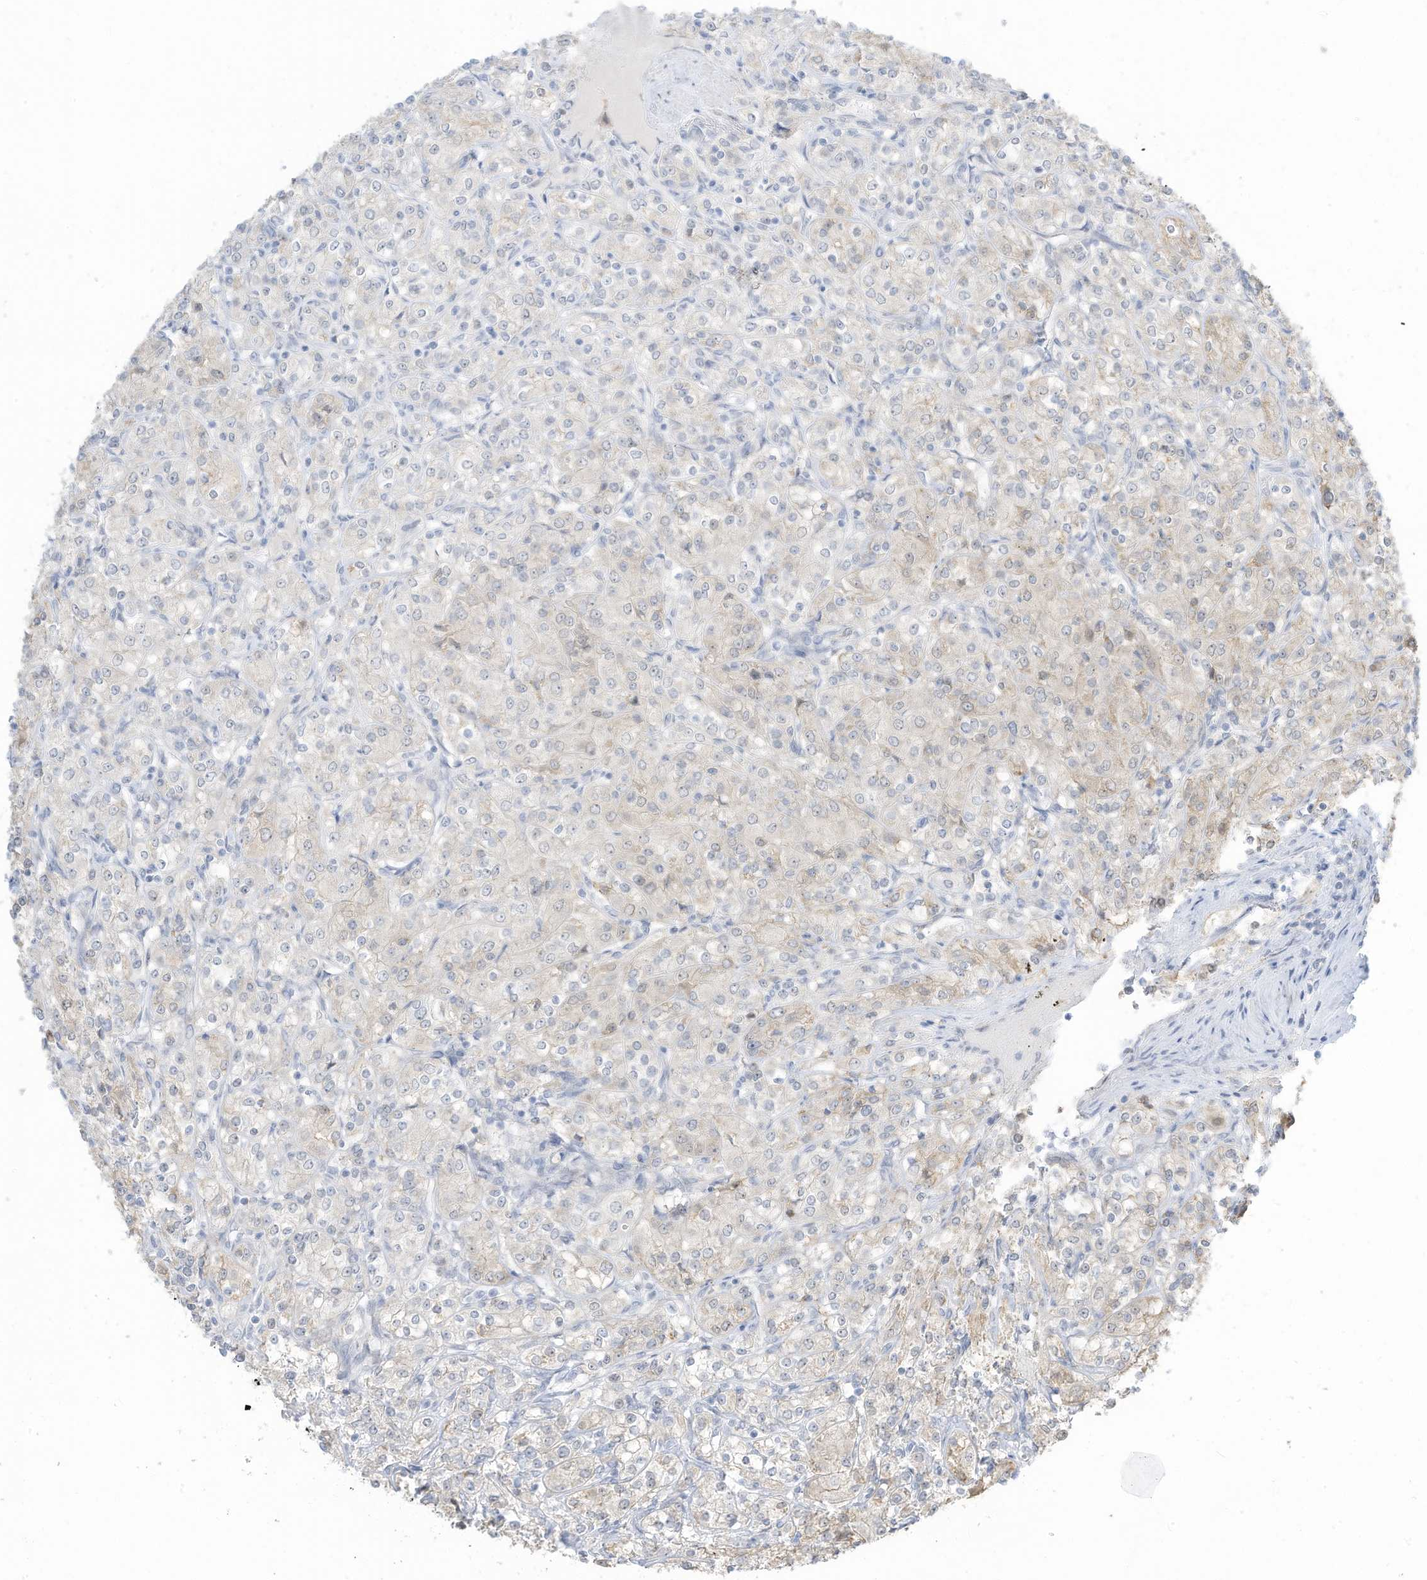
{"staining": {"intensity": "negative", "quantity": "none", "location": "none"}, "tissue": "renal cancer", "cell_type": "Tumor cells", "image_type": "cancer", "snomed": [{"axis": "morphology", "description": "Adenocarcinoma, NOS"}, {"axis": "topography", "description": "Kidney"}], "caption": "The photomicrograph reveals no significant positivity in tumor cells of adenocarcinoma (renal).", "gene": "ASPRV1", "patient": {"sex": "male", "age": 77}}